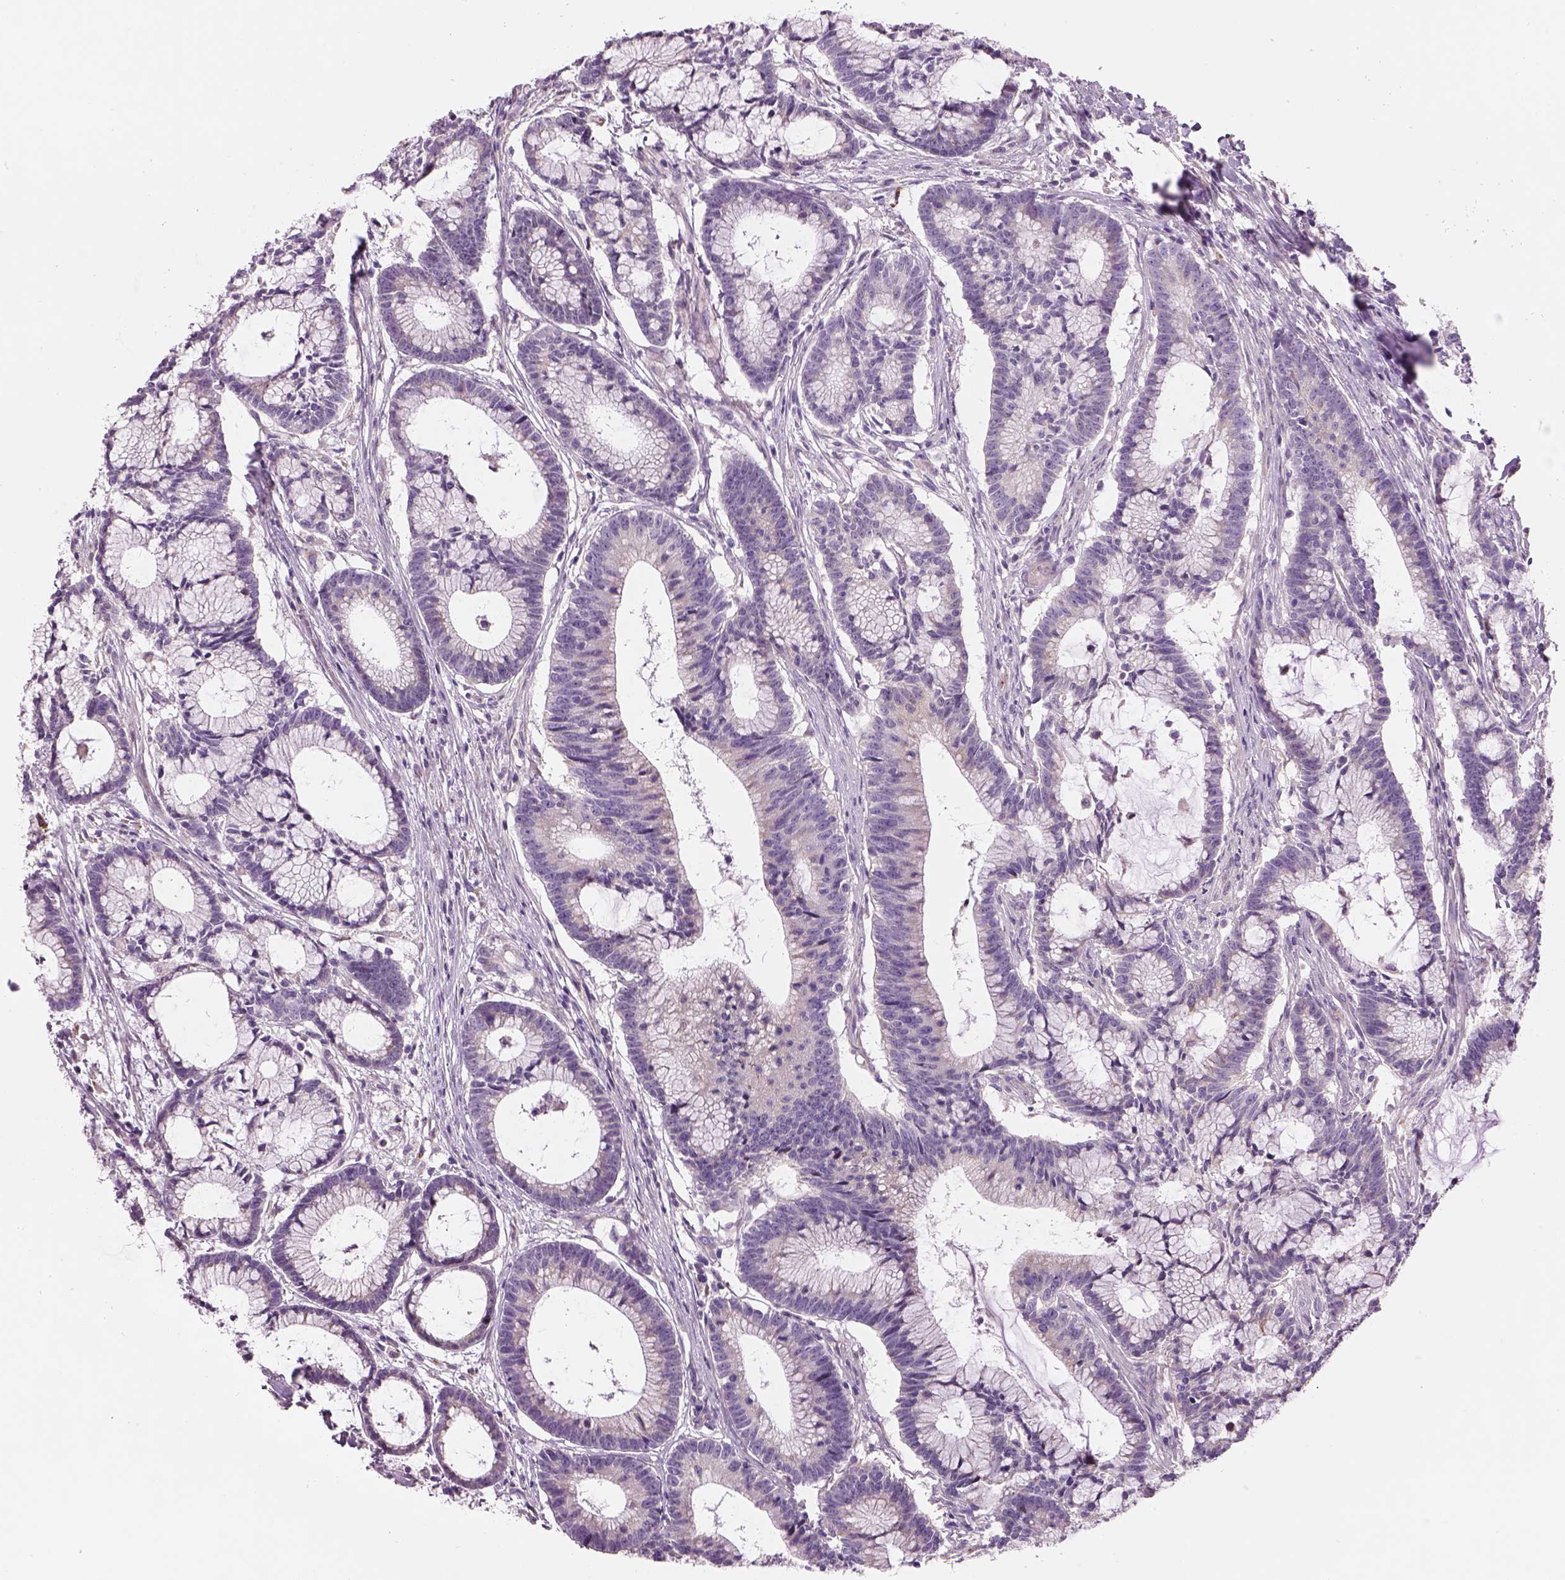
{"staining": {"intensity": "negative", "quantity": "none", "location": "none"}, "tissue": "colorectal cancer", "cell_type": "Tumor cells", "image_type": "cancer", "snomed": [{"axis": "morphology", "description": "Adenocarcinoma, NOS"}, {"axis": "topography", "description": "Colon"}], "caption": "An immunohistochemistry (IHC) micrograph of colorectal cancer (adenocarcinoma) is shown. There is no staining in tumor cells of colorectal cancer (adenocarcinoma).", "gene": "IFT52", "patient": {"sex": "female", "age": 78}}